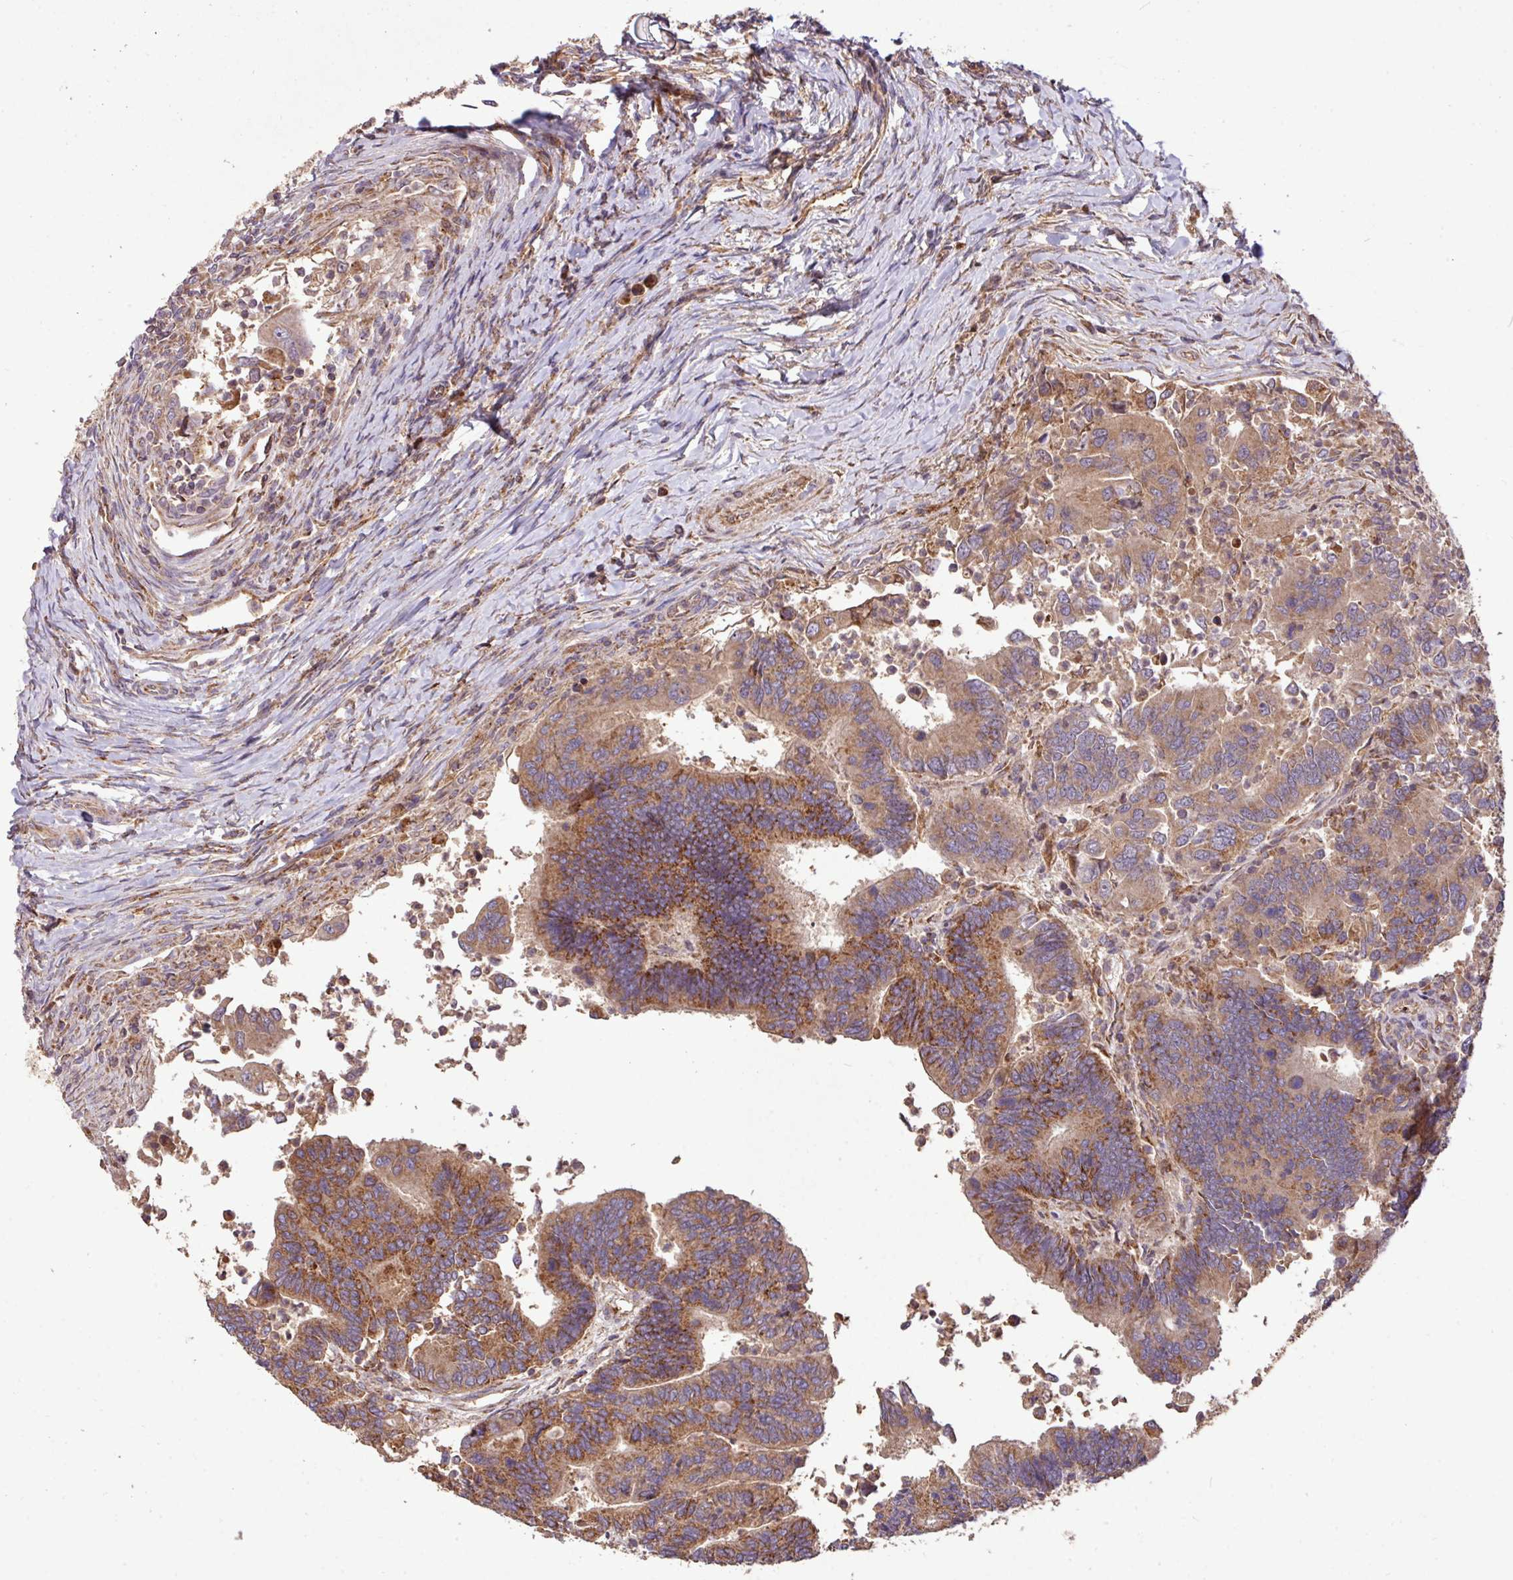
{"staining": {"intensity": "moderate", "quantity": ">75%", "location": "cytoplasmic/membranous"}, "tissue": "colorectal cancer", "cell_type": "Tumor cells", "image_type": "cancer", "snomed": [{"axis": "morphology", "description": "Adenocarcinoma, NOS"}, {"axis": "topography", "description": "Colon"}], "caption": "Immunohistochemistry (IHC) histopathology image of neoplastic tissue: colorectal cancer stained using IHC shows medium levels of moderate protein expression localized specifically in the cytoplasmic/membranous of tumor cells, appearing as a cytoplasmic/membranous brown color.", "gene": "YPEL3", "patient": {"sex": "female", "age": 67}}